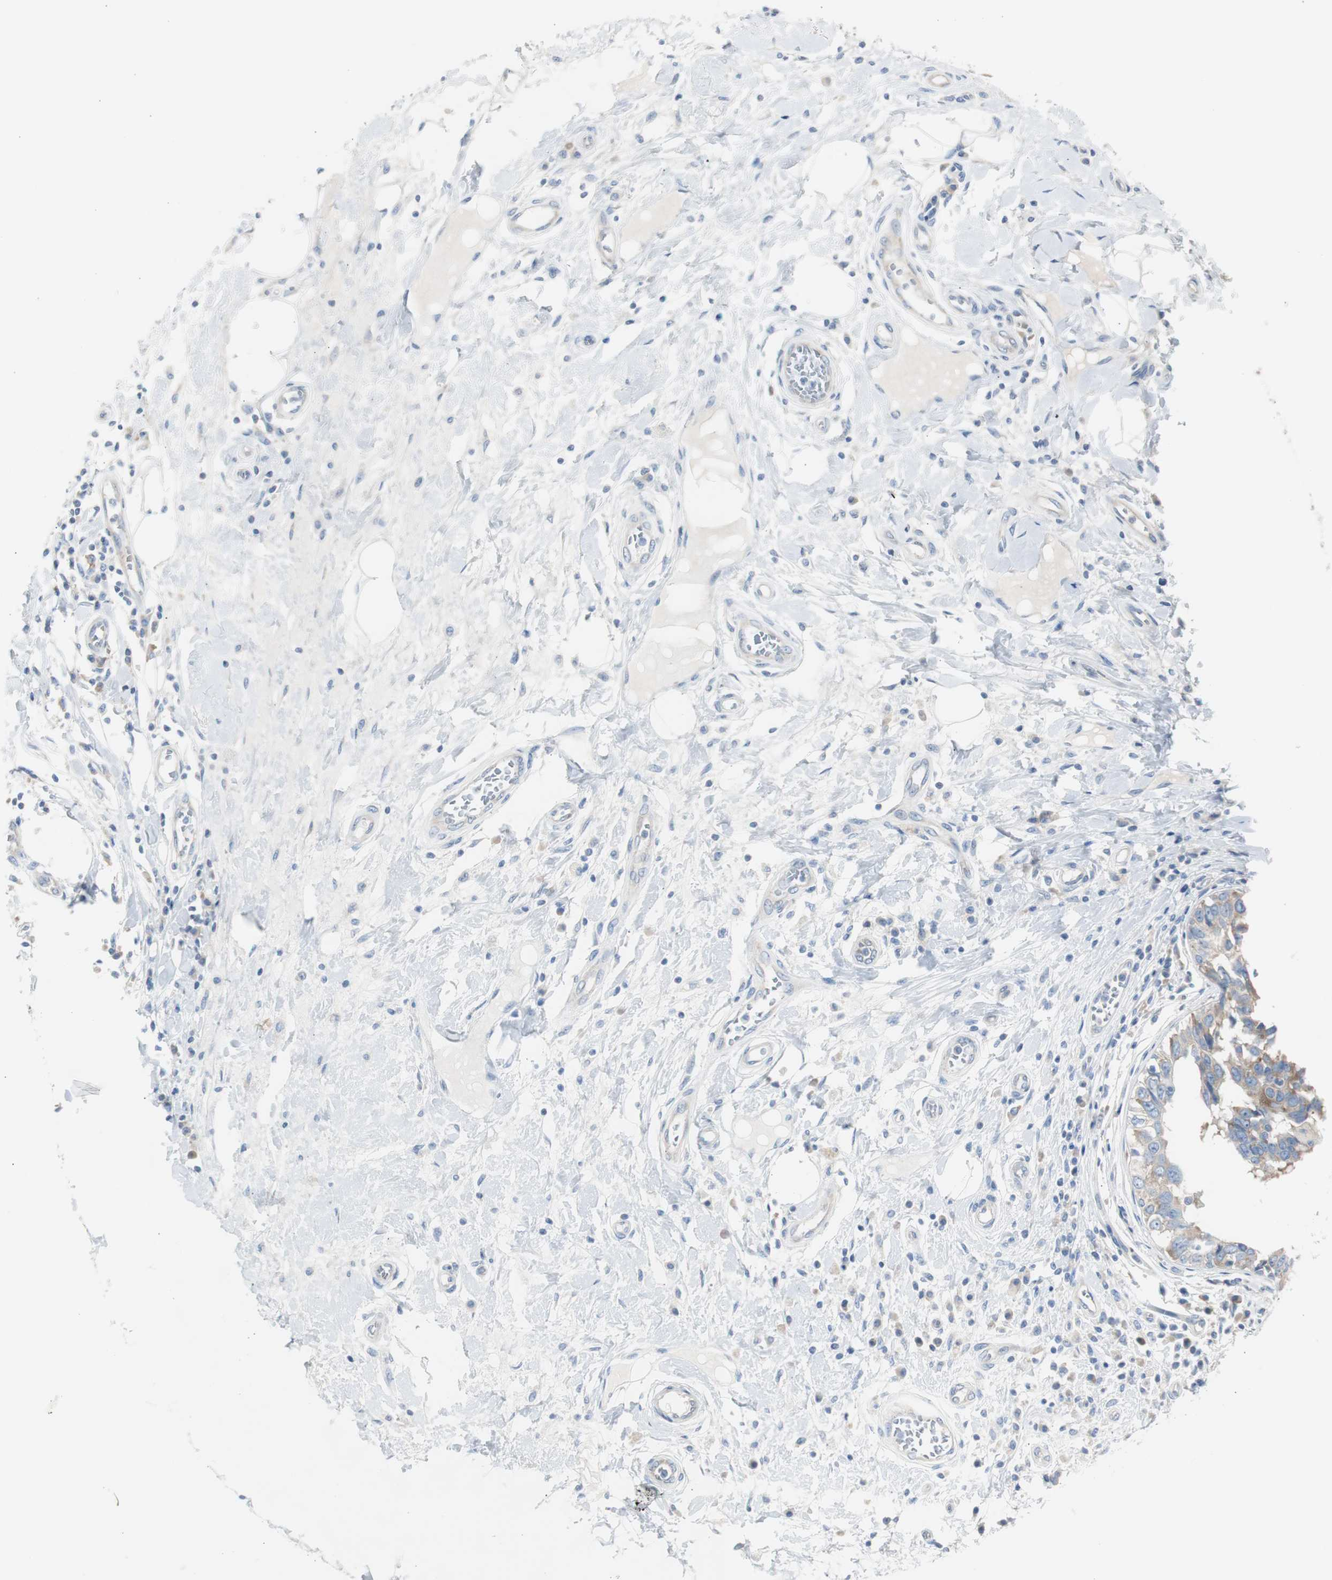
{"staining": {"intensity": "weak", "quantity": ">75%", "location": "cytoplasmic/membranous"}, "tissue": "breast cancer", "cell_type": "Tumor cells", "image_type": "cancer", "snomed": [{"axis": "morphology", "description": "Duct carcinoma"}, {"axis": "topography", "description": "Breast"}], "caption": "This histopathology image demonstrates IHC staining of human infiltrating ductal carcinoma (breast), with low weak cytoplasmic/membranous expression in approximately >75% of tumor cells.", "gene": "RPS12", "patient": {"sex": "female", "age": 27}}